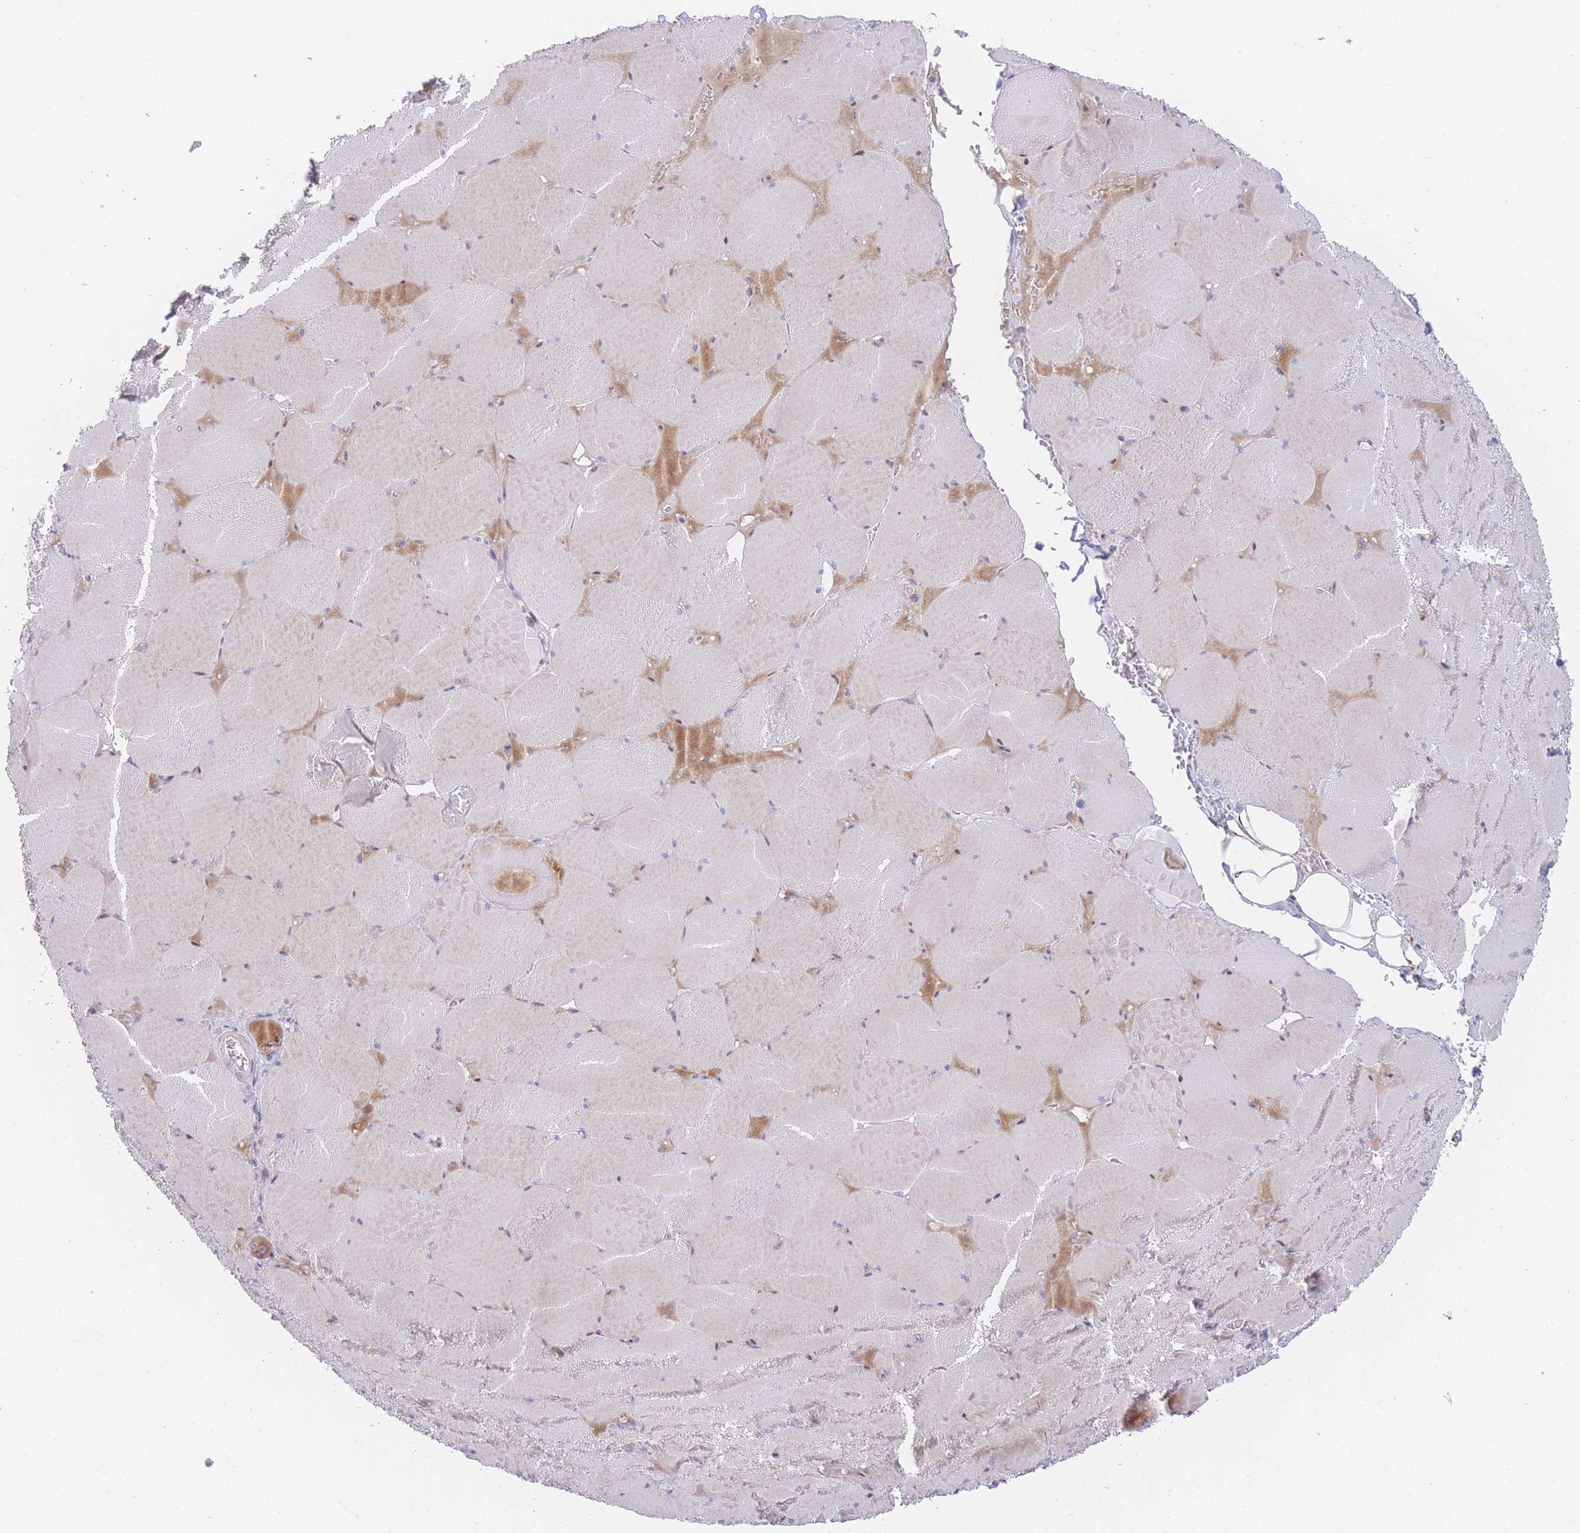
{"staining": {"intensity": "moderate", "quantity": "<25%", "location": "cytoplasmic/membranous"}, "tissue": "skeletal muscle", "cell_type": "Myocytes", "image_type": "normal", "snomed": [{"axis": "morphology", "description": "Normal tissue, NOS"}, {"axis": "topography", "description": "Skeletal muscle"}, {"axis": "topography", "description": "Head-Neck"}], "caption": "DAB (3,3'-diaminobenzidine) immunohistochemical staining of unremarkable skeletal muscle demonstrates moderate cytoplasmic/membranous protein staining in approximately <25% of myocytes. Nuclei are stained in blue.", "gene": "GPAM", "patient": {"sex": "male", "age": 66}}